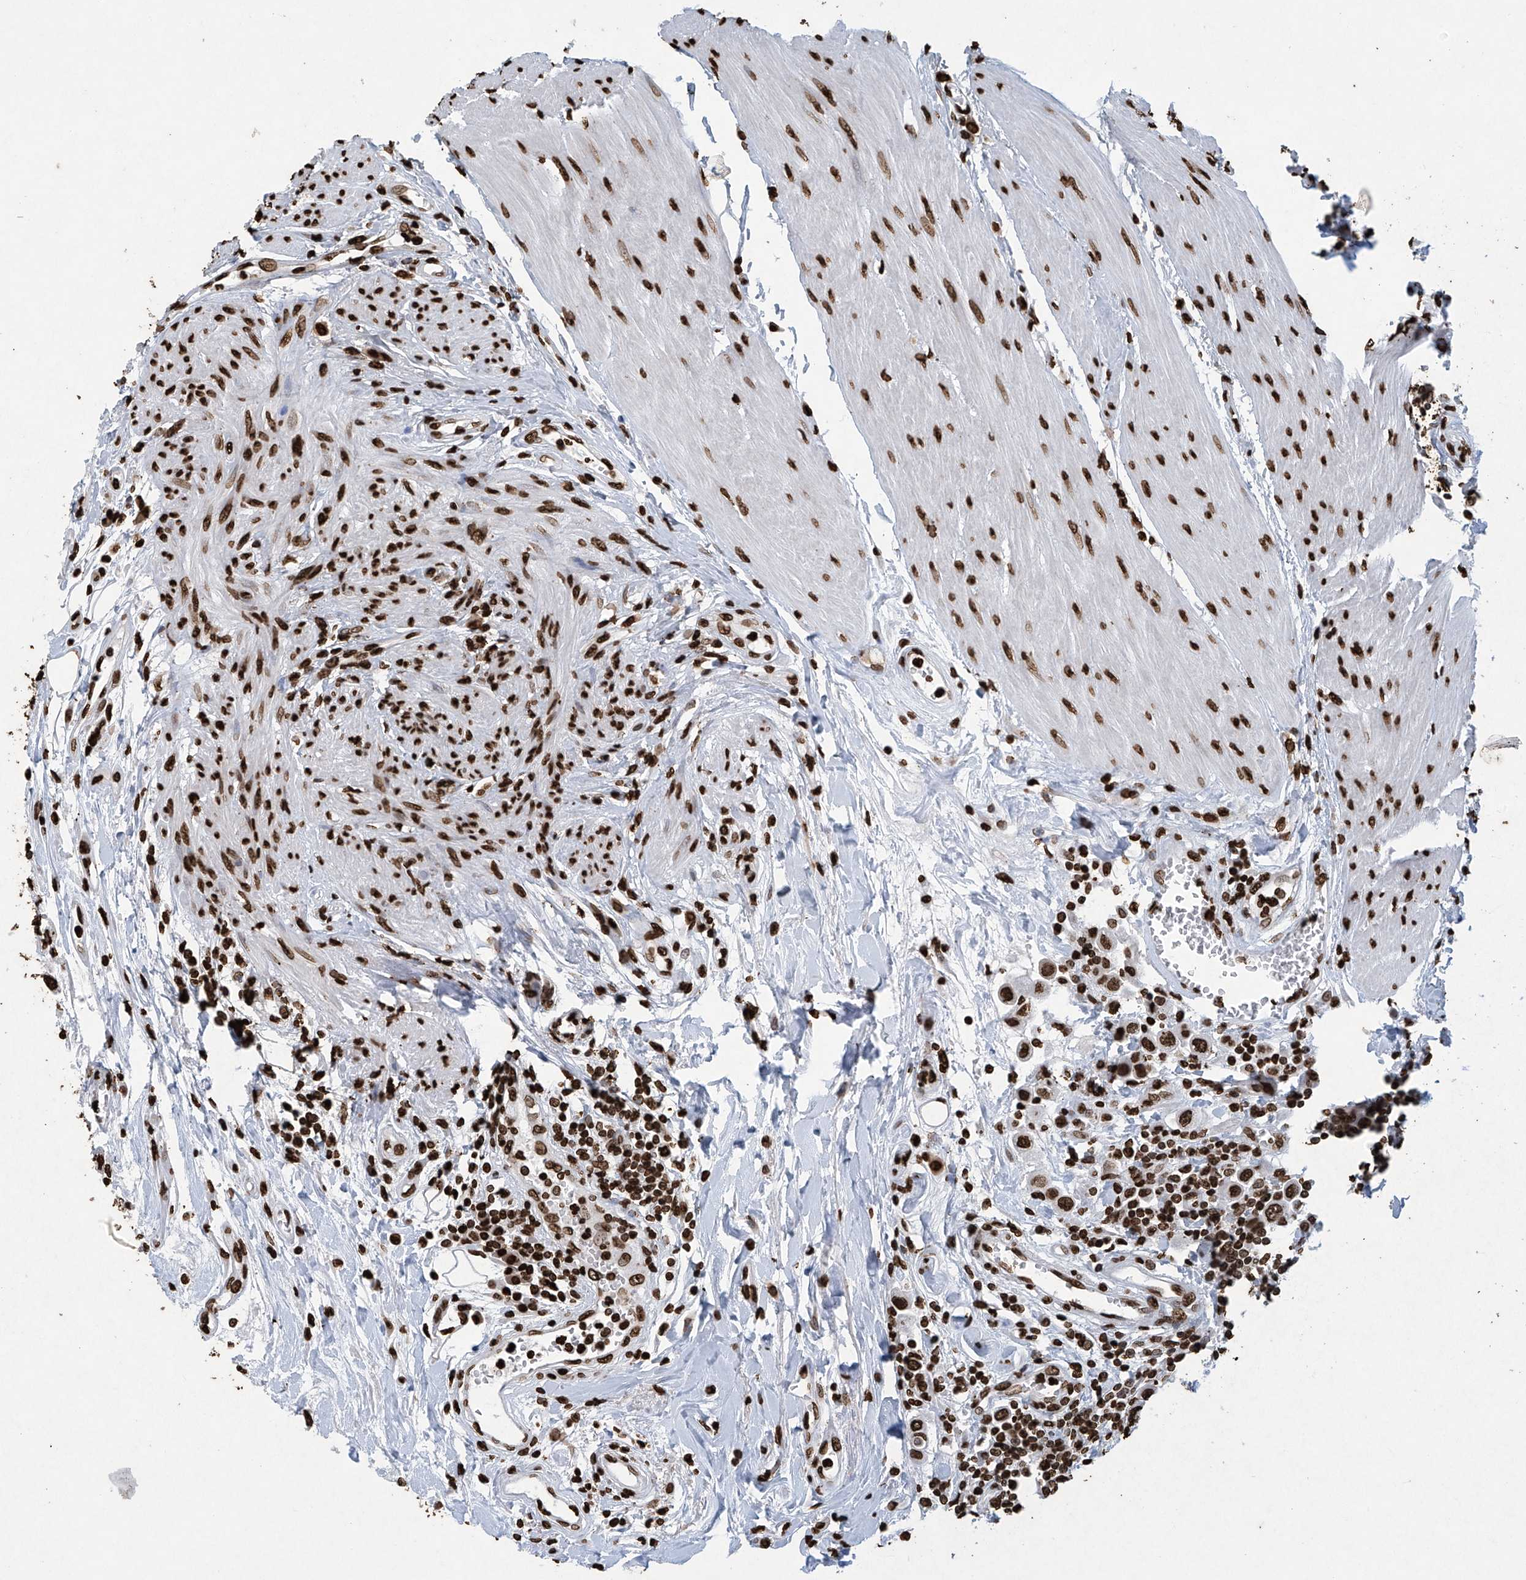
{"staining": {"intensity": "strong", "quantity": ">75%", "location": "nuclear"}, "tissue": "urothelial cancer", "cell_type": "Tumor cells", "image_type": "cancer", "snomed": [{"axis": "morphology", "description": "Urothelial carcinoma, High grade"}, {"axis": "topography", "description": "Urinary bladder"}], "caption": "IHC staining of urothelial carcinoma (high-grade), which displays high levels of strong nuclear staining in about >75% of tumor cells indicating strong nuclear protein staining. The staining was performed using DAB (3,3'-diaminobenzidine) (brown) for protein detection and nuclei were counterstained in hematoxylin (blue).", "gene": "H3-3A", "patient": {"sex": "male", "age": 50}}